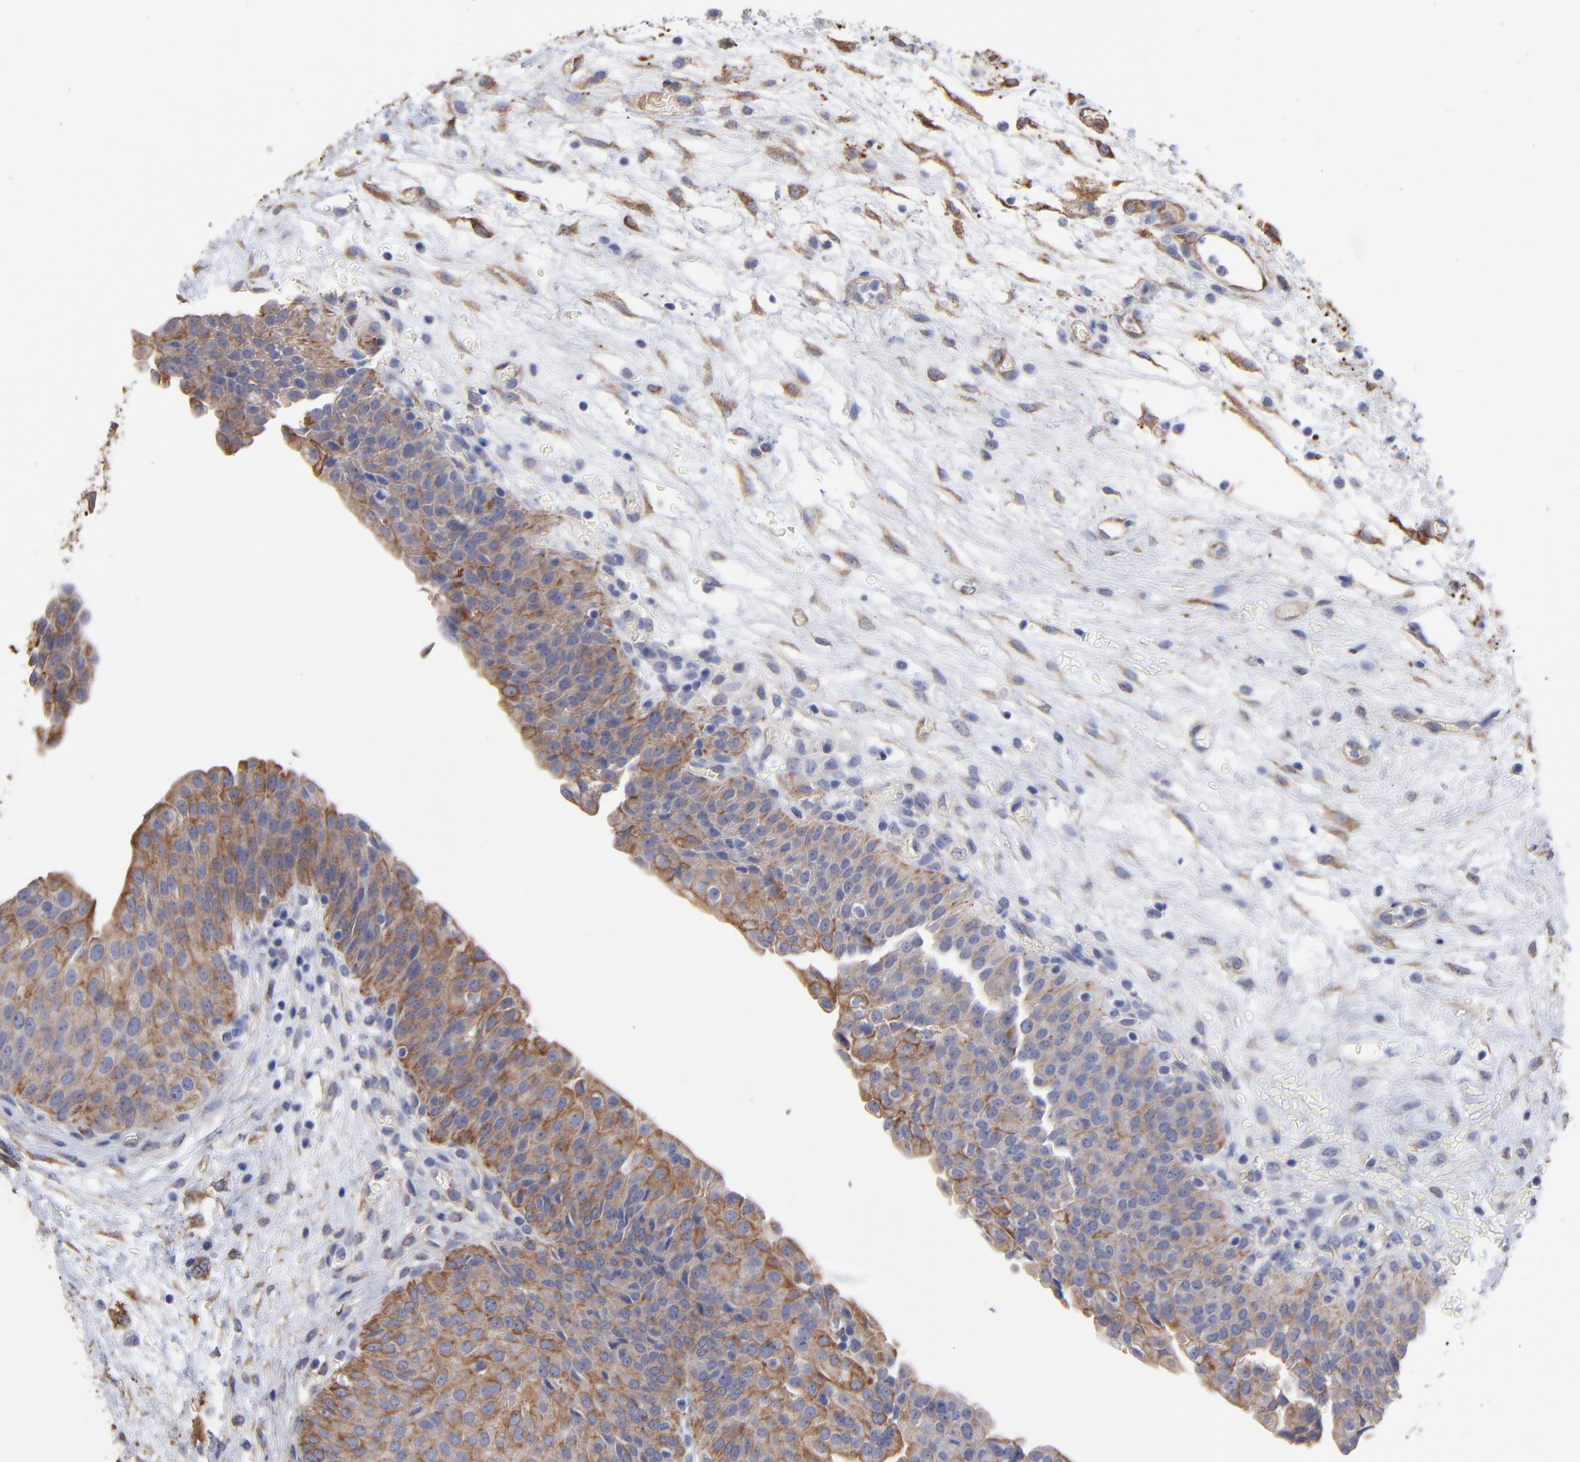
{"staining": {"intensity": "moderate", "quantity": "25%-75%", "location": "cytoplasmic/membranous"}, "tissue": "urinary bladder", "cell_type": "Urothelial cells", "image_type": "normal", "snomed": [{"axis": "morphology", "description": "Normal tissue, NOS"}, {"axis": "topography", "description": "Smooth muscle"}, {"axis": "topography", "description": "Urinary bladder"}], "caption": "Moderate cytoplasmic/membranous protein staining is present in about 25%-75% of urothelial cells in urinary bladder. The protein is shown in brown color, while the nuclei are stained blue.", "gene": "CILP", "patient": {"sex": "male", "age": 35}}